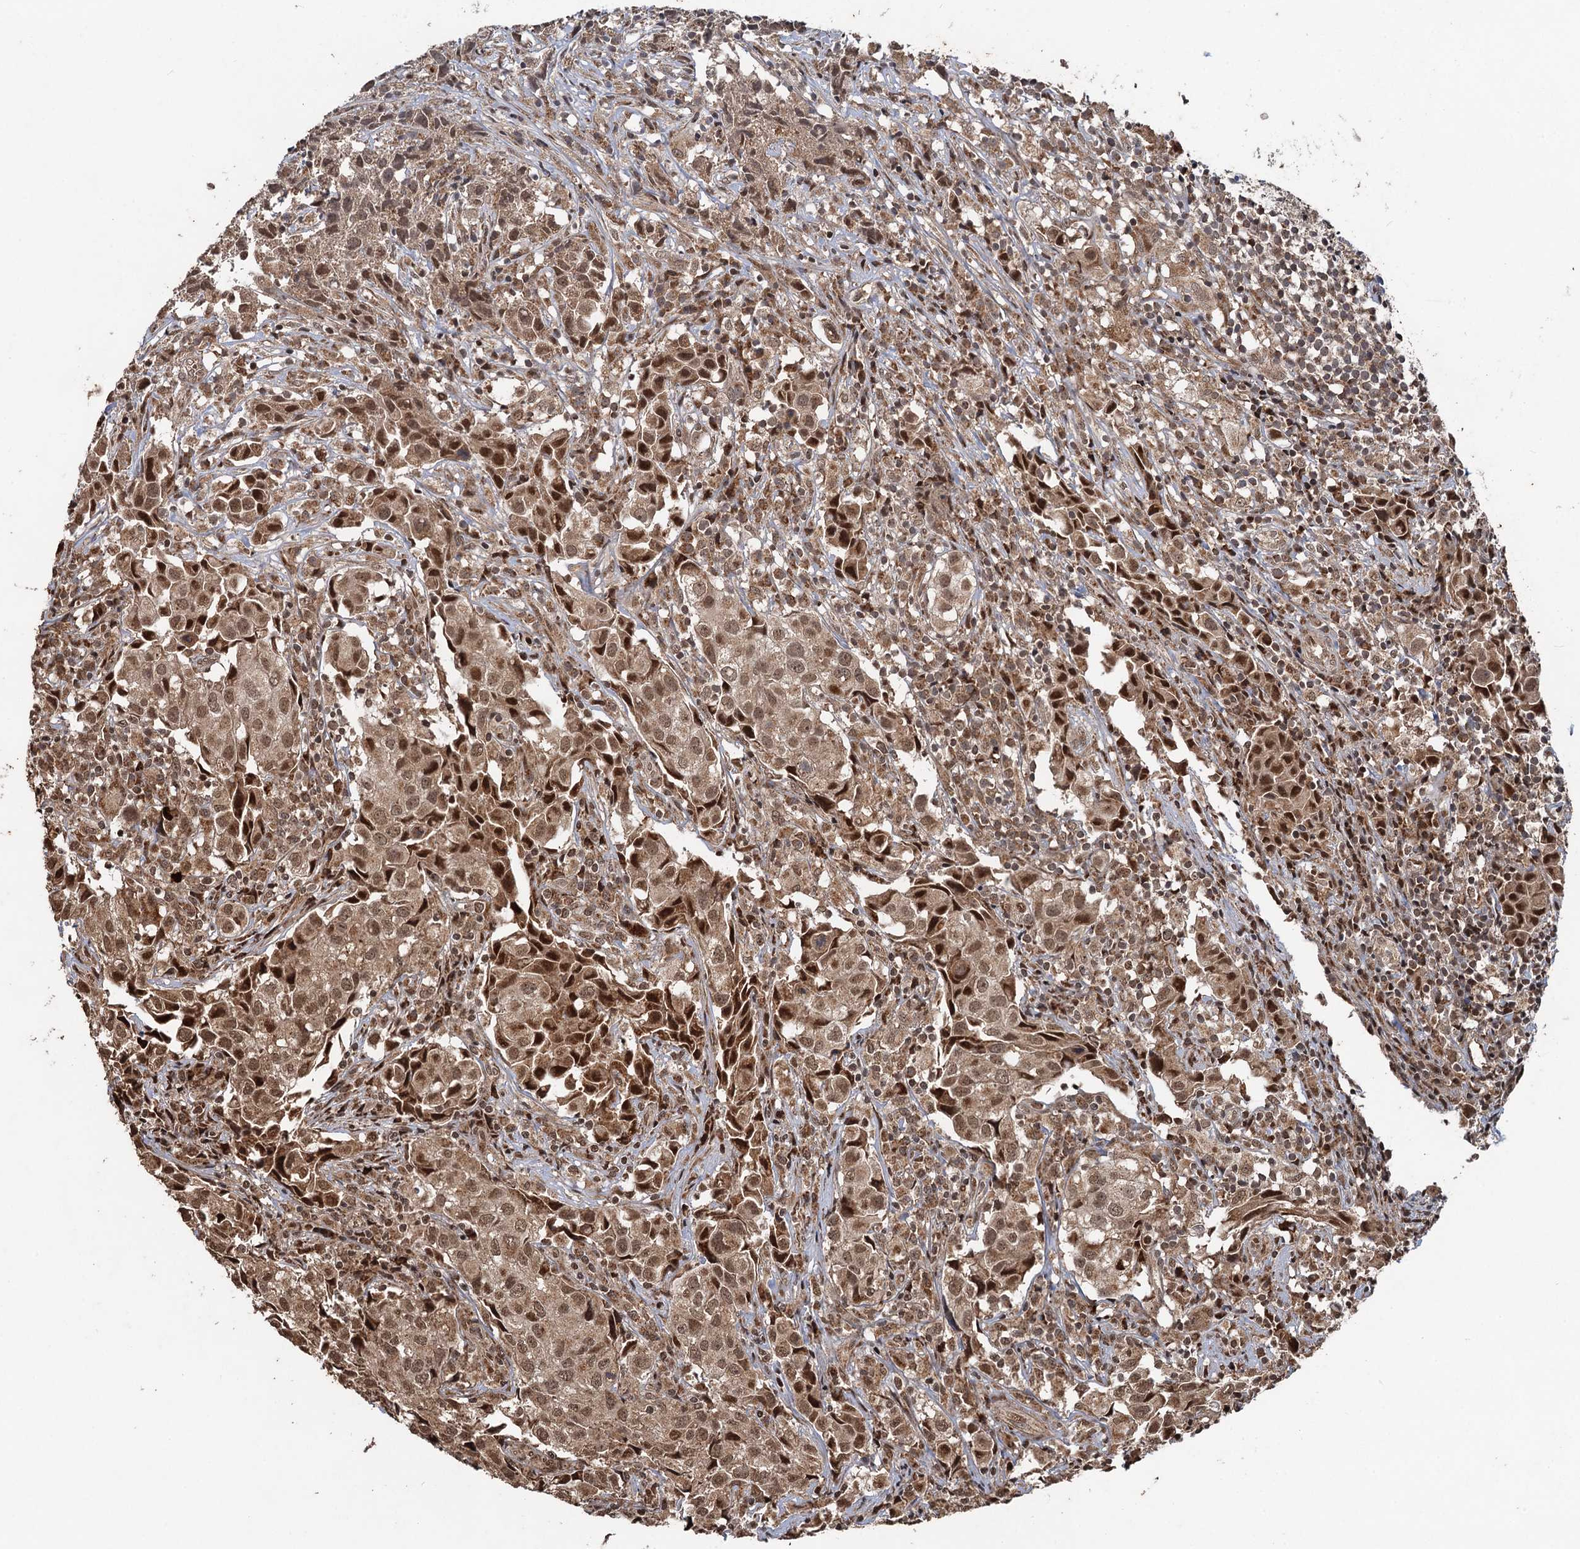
{"staining": {"intensity": "moderate", "quantity": ">75%", "location": "cytoplasmic/membranous,nuclear"}, "tissue": "urothelial cancer", "cell_type": "Tumor cells", "image_type": "cancer", "snomed": [{"axis": "morphology", "description": "Urothelial carcinoma, High grade"}, {"axis": "topography", "description": "Urinary bladder"}], "caption": "There is medium levels of moderate cytoplasmic/membranous and nuclear staining in tumor cells of high-grade urothelial carcinoma, as demonstrated by immunohistochemical staining (brown color).", "gene": "REP15", "patient": {"sex": "female", "age": 75}}